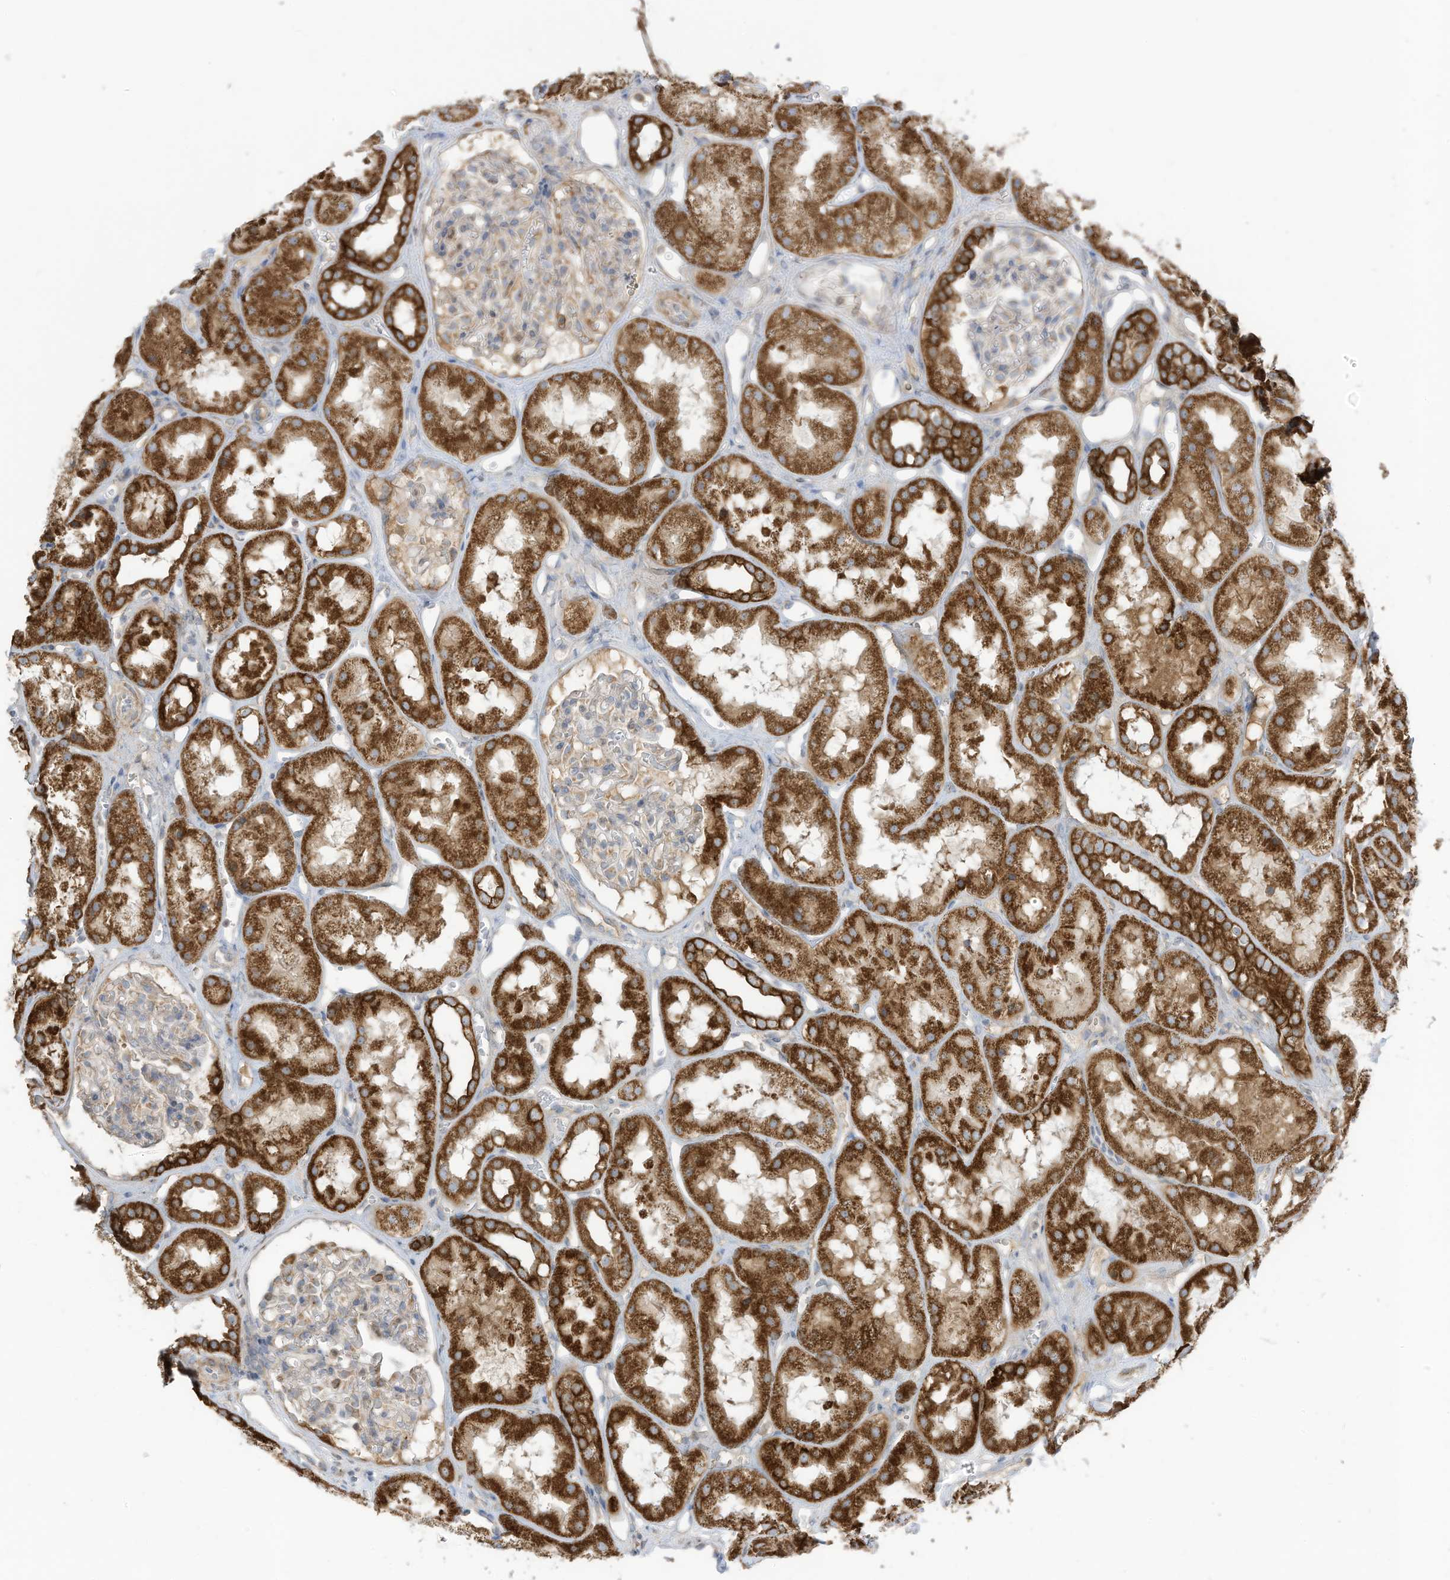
{"staining": {"intensity": "weak", "quantity": "<25%", "location": "cytoplasmic/membranous"}, "tissue": "kidney", "cell_type": "Cells in glomeruli", "image_type": "normal", "snomed": [{"axis": "morphology", "description": "Normal tissue, NOS"}, {"axis": "topography", "description": "Kidney"}], "caption": "An IHC image of unremarkable kidney is shown. There is no staining in cells in glomeruli of kidney. The staining was performed using DAB (3,3'-diaminobenzidine) to visualize the protein expression in brown, while the nuclei were stained in blue with hematoxylin (Magnification: 20x).", "gene": "CGAS", "patient": {"sex": "male", "age": 16}}